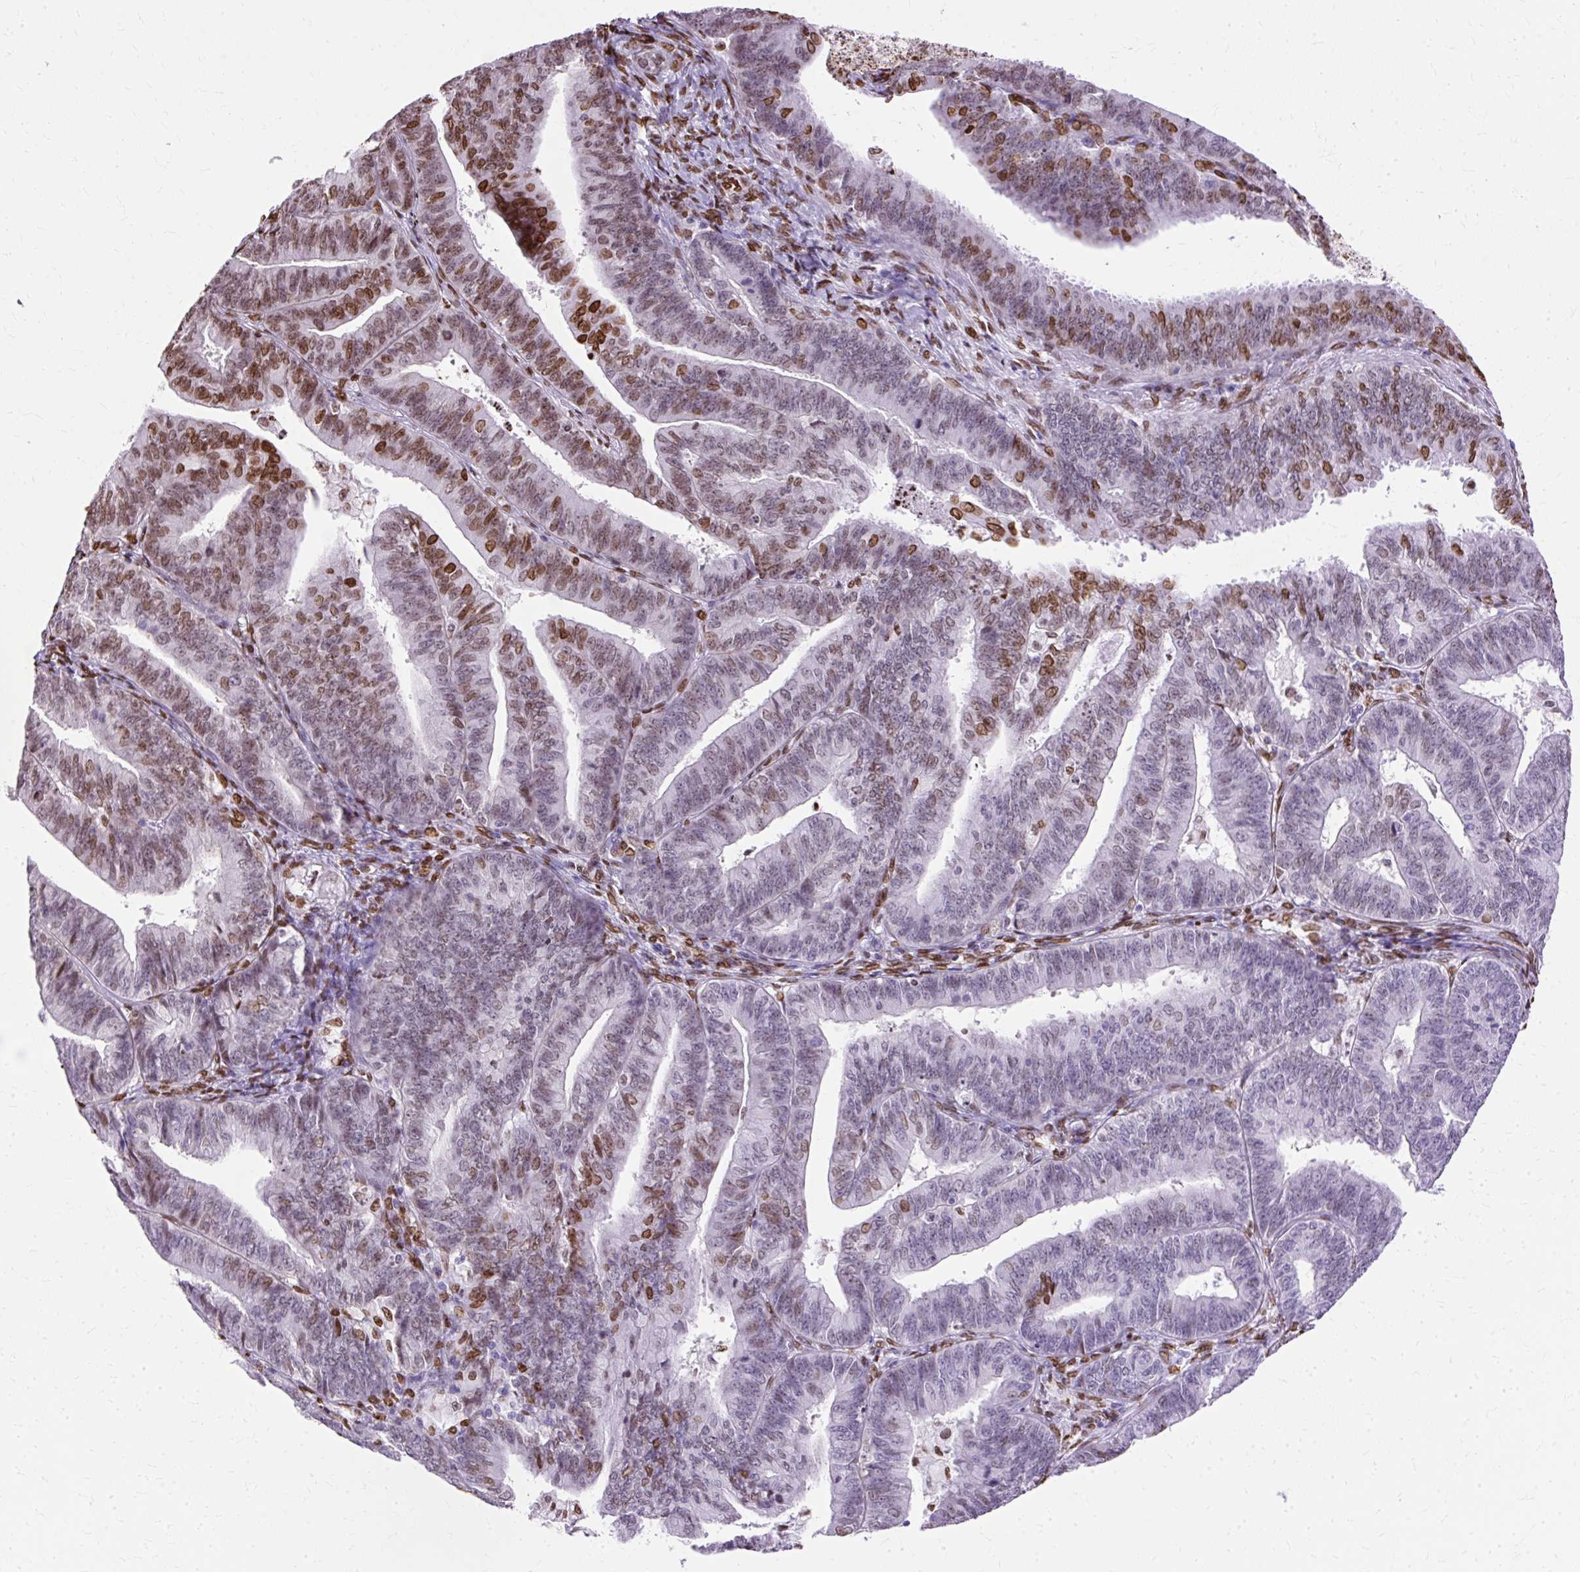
{"staining": {"intensity": "moderate", "quantity": "25%-75%", "location": "nuclear"}, "tissue": "endometrial cancer", "cell_type": "Tumor cells", "image_type": "cancer", "snomed": [{"axis": "morphology", "description": "Adenocarcinoma, NOS"}, {"axis": "topography", "description": "Endometrium"}], "caption": "Endometrial adenocarcinoma was stained to show a protein in brown. There is medium levels of moderate nuclear staining in about 25%-75% of tumor cells.", "gene": "TMEM184C", "patient": {"sex": "female", "age": 73}}